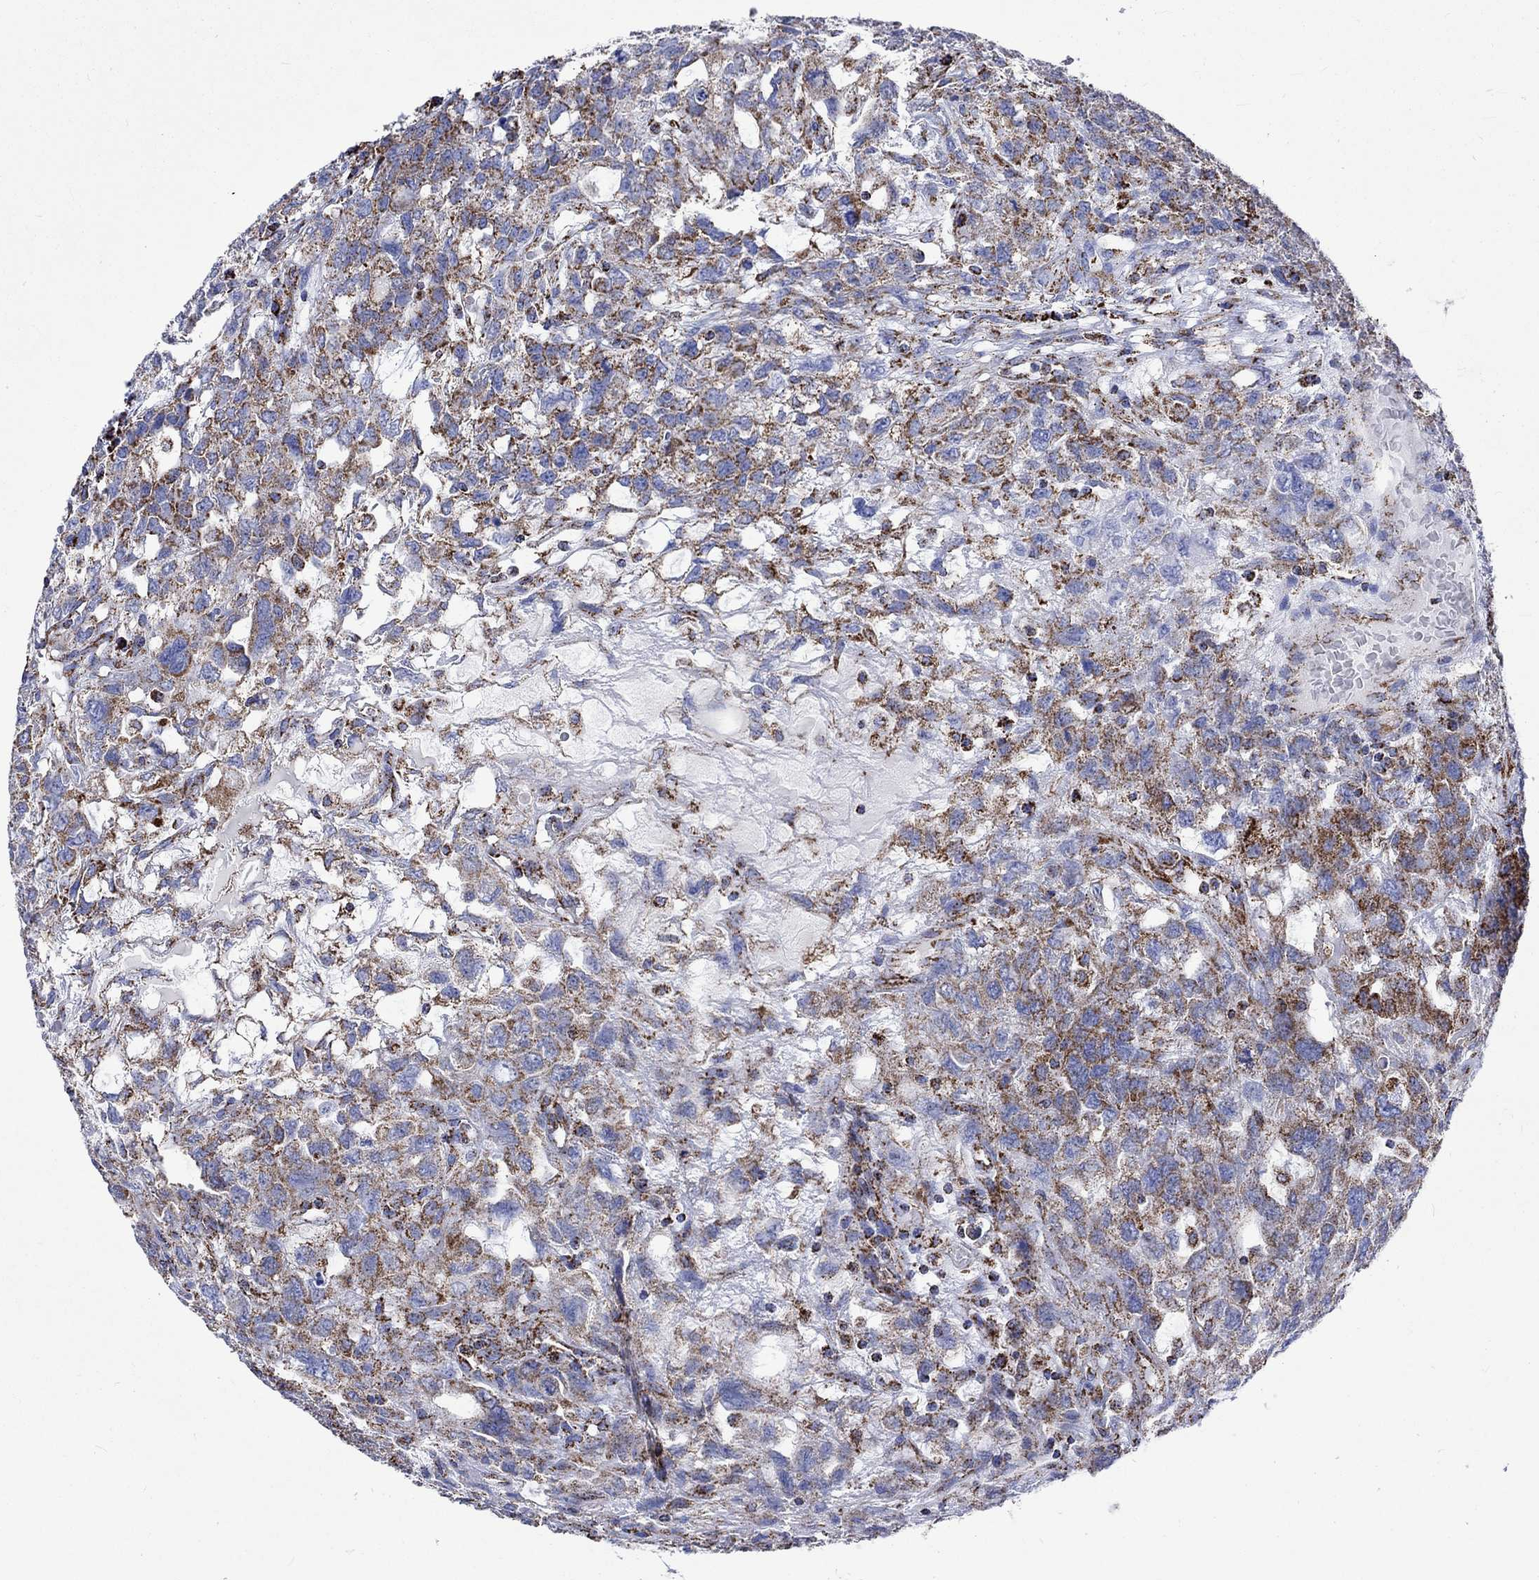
{"staining": {"intensity": "strong", "quantity": "25%-75%", "location": "cytoplasmic/membranous"}, "tissue": "testis cancer", "cell_type": "Tumor cells", "image_type": "cancer", "snomed": [{"axis": "morphology", "description": "Seminoma, NOS"}, {"axis": "topography", "description": "Testis"}], "caption": "The immunohistochemical stain shows strong cytoplasmic/membranous positivity in tumor cells of testis cancer tissue.", "gene": "RCE1", "patient": {"sex": "male", "age": 52}}